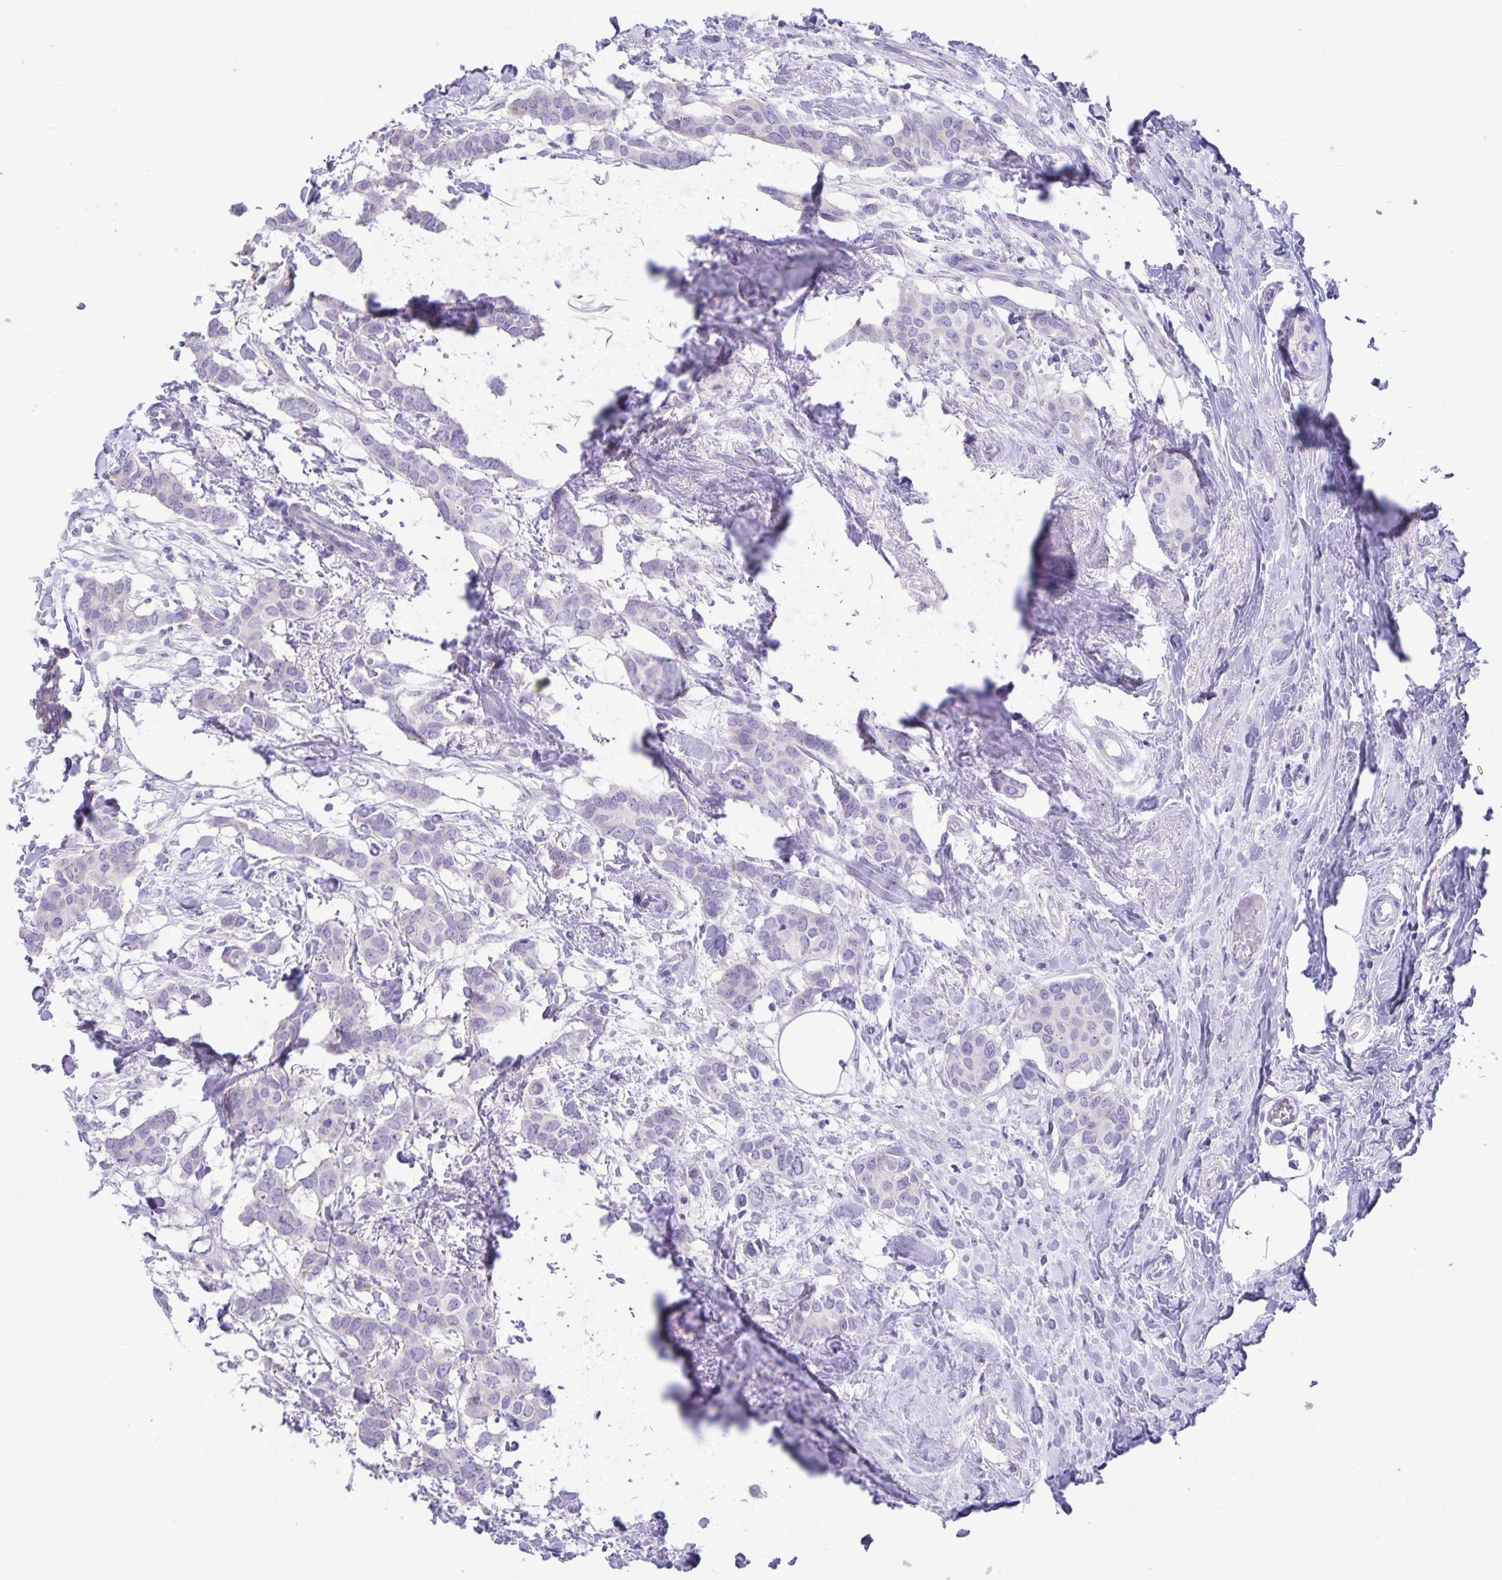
{"staining": {"intensity": "negative", "quantity": "none", "location": "none"}, "tissue": "breast cancer", "cell_type": "Tumor cells", "image_type": "cancer", "snomed": [{"axis": "morphology", "description": "Duct carcinoma"}, {"axis": "topography", "description": "Breast"}], "caption": "Tumor cells show no significant staining in infiltrating ductal carcinoma (breast). (Brightfield microscopy of DAB IHC at high magnification).", "gene": "CAPSL", "patient": {"sex": "female", "age": 62}}